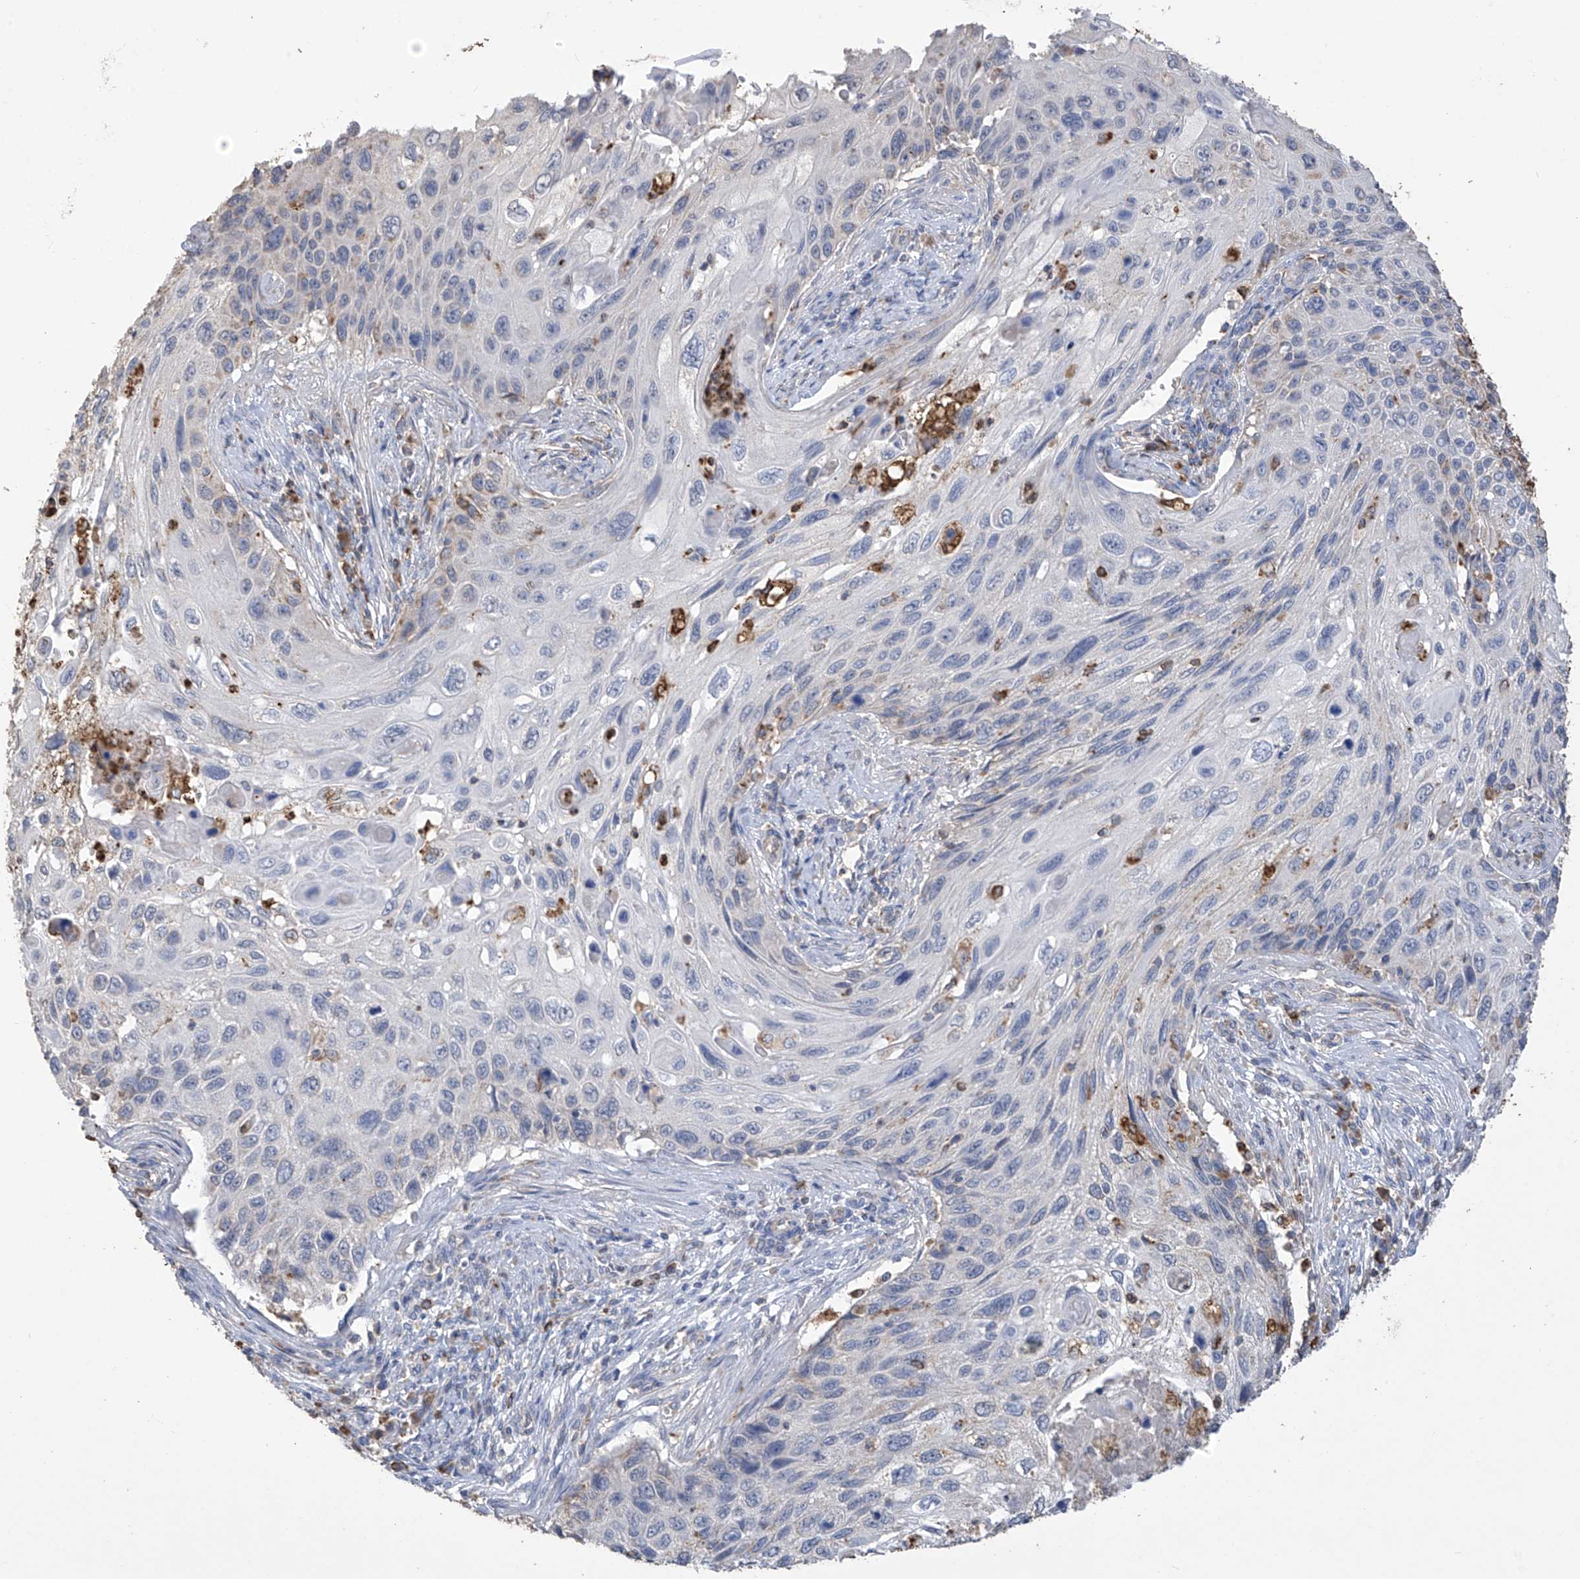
{"staining": {"intensity": "negative", "quantity": "none", "location": "none"}, "tissue": "cervical cancer", "cell_type": "Tumor cells", "image_type": "cancer", "snomed": [{"axis": "morphology", "description": "Squamous cell carcinoma, NOS"}, {"axis": "topography", "description": "Cervix"}], "caption": "Tumor cells show no significant staining in cervical cancer (squamous cell carcinoma).", "gene": "OGT", "patient": {"sex": "female", "age": 70}}